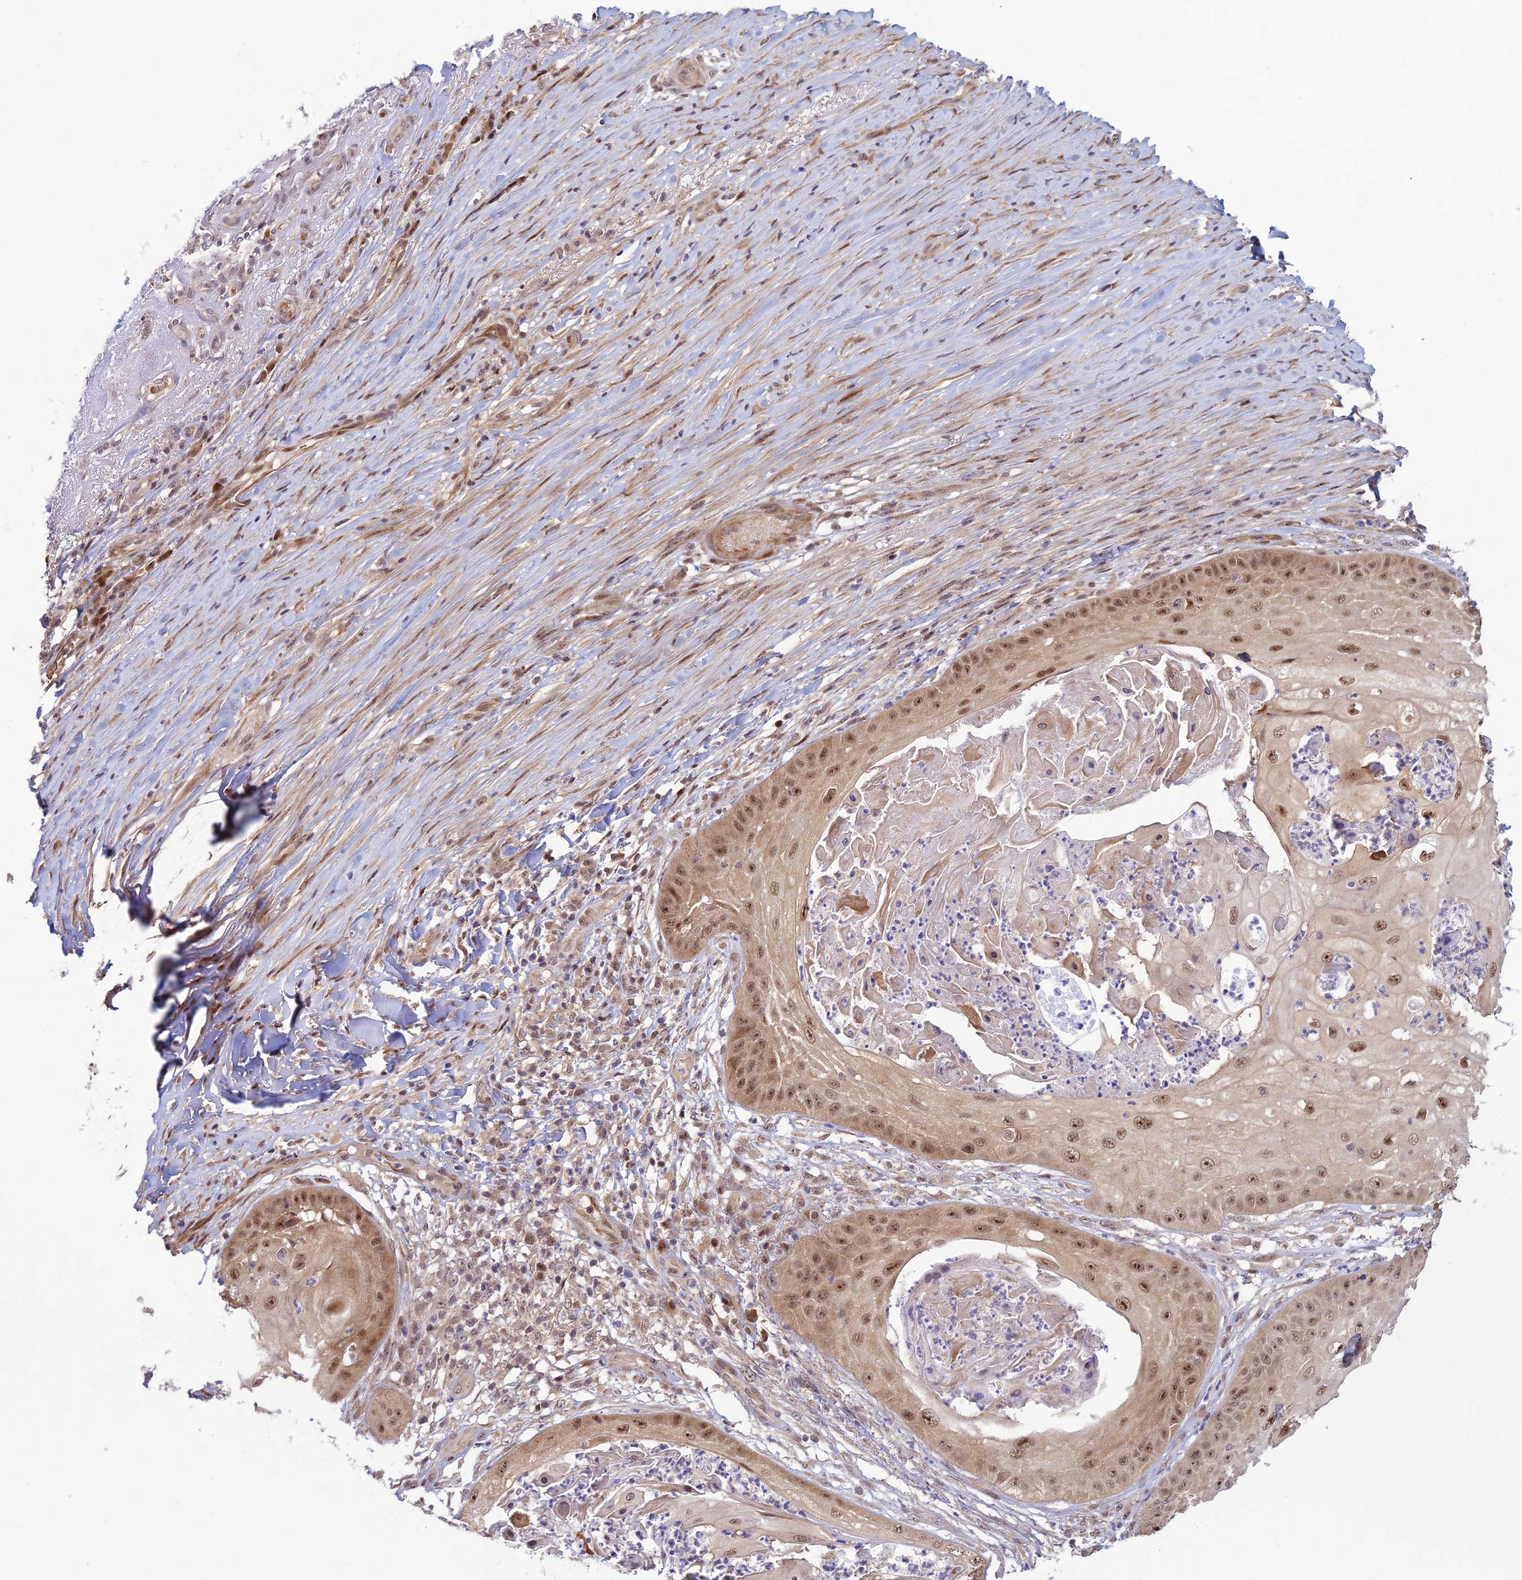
{"staining": {"intensity": "moderate", "quantity": ">75%", "location": "nuclear"}, "tissue": "skin cancer", "cell_type": "Tumor cells", "image_type": "cancer", "snomed": [{"axis": "morphology", "description": "Squamous cell carcinoma, NOS"}, {"axis": "topography", "description": "Skin"}], "caption": "Tumor cells display moderate nuclear staining in approximately >75% of cells in skin squamous cell carcinoma.", "gene": "ASPDH", "patient": {"sex": "male", "age": 70}}